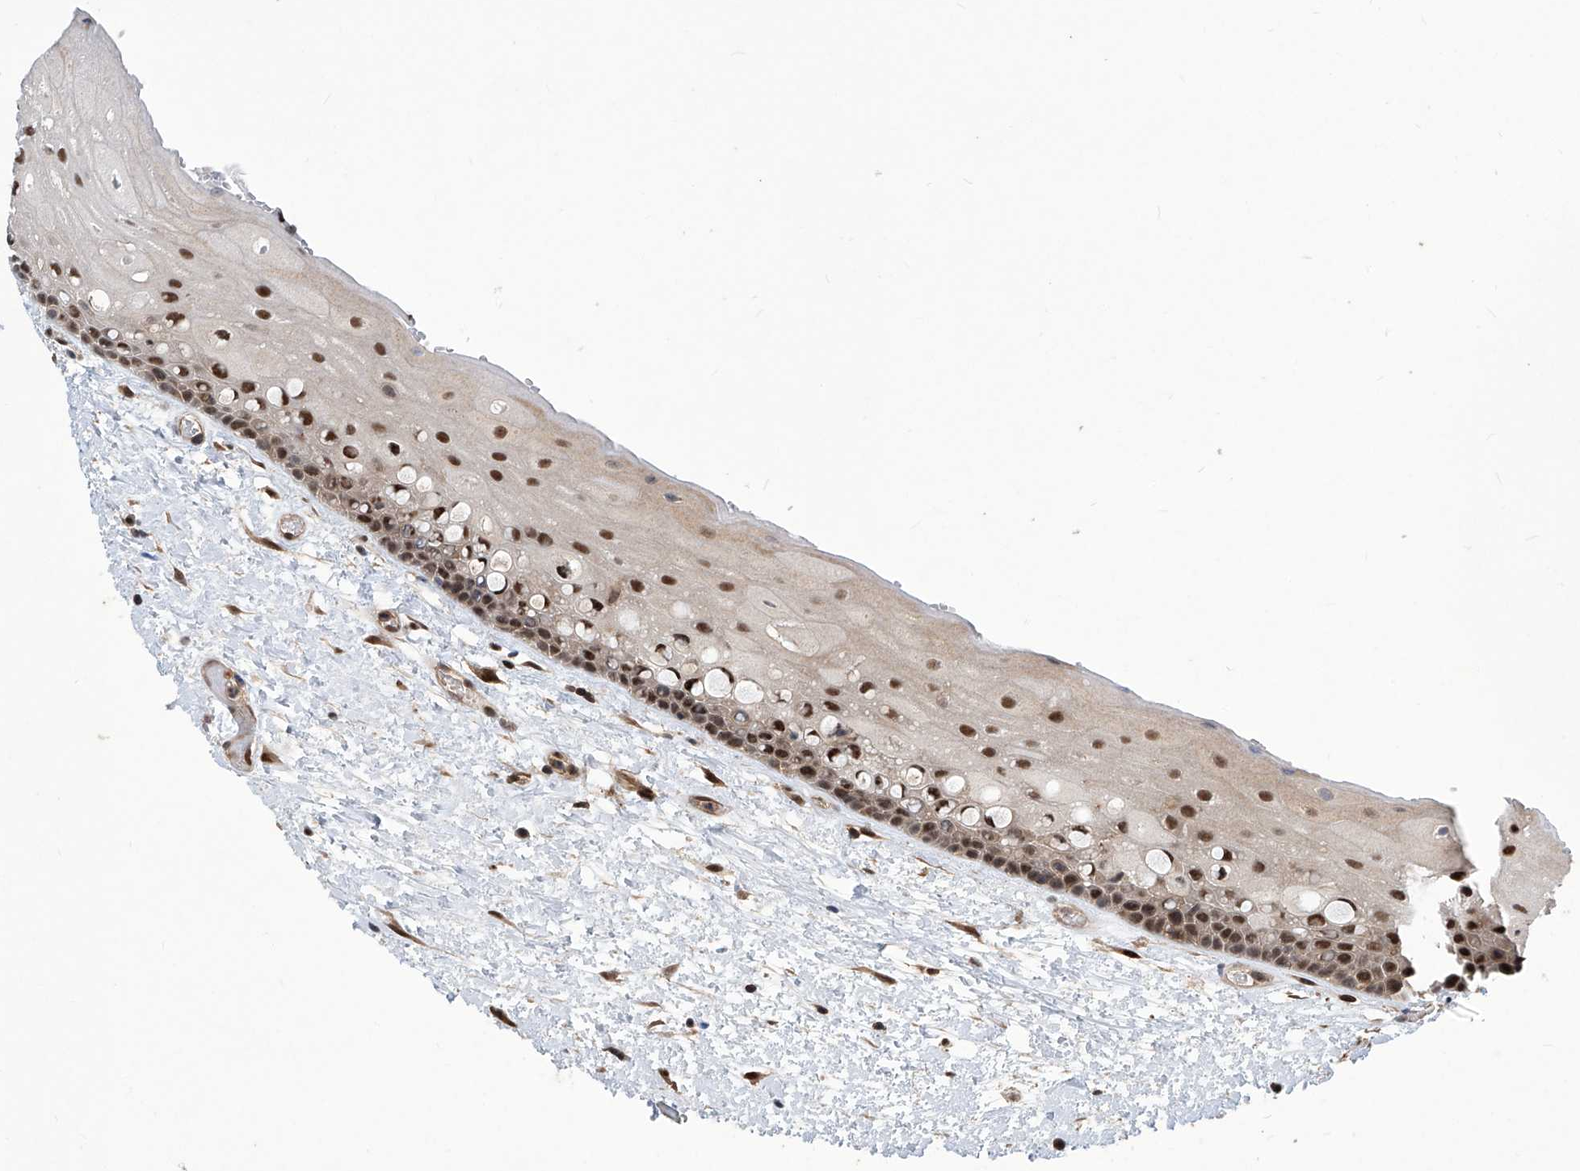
{"staining": {"intensity": "moderate", "quantity": ">75%", "location": "cytoplasmic/membranous,nuclear"}, "tissue": "oral mucosa", "cell_type": "Squamous epithelial cells", "image_type": "normal", "snomed": [{"axis": "morphology", "description": "Normal tissue, NOS"}, {"axis": "topography", "description": "Oral tissue"}], "caption": "Human oral mucosa stained for a protein (brown) demonstrates moderate cytoplasmic/membranous,nuclear positive staining in about >75% of squamous epithelial cells.", "gene": "PSMB1", "patient": {"sex": "female", "age": 76}}